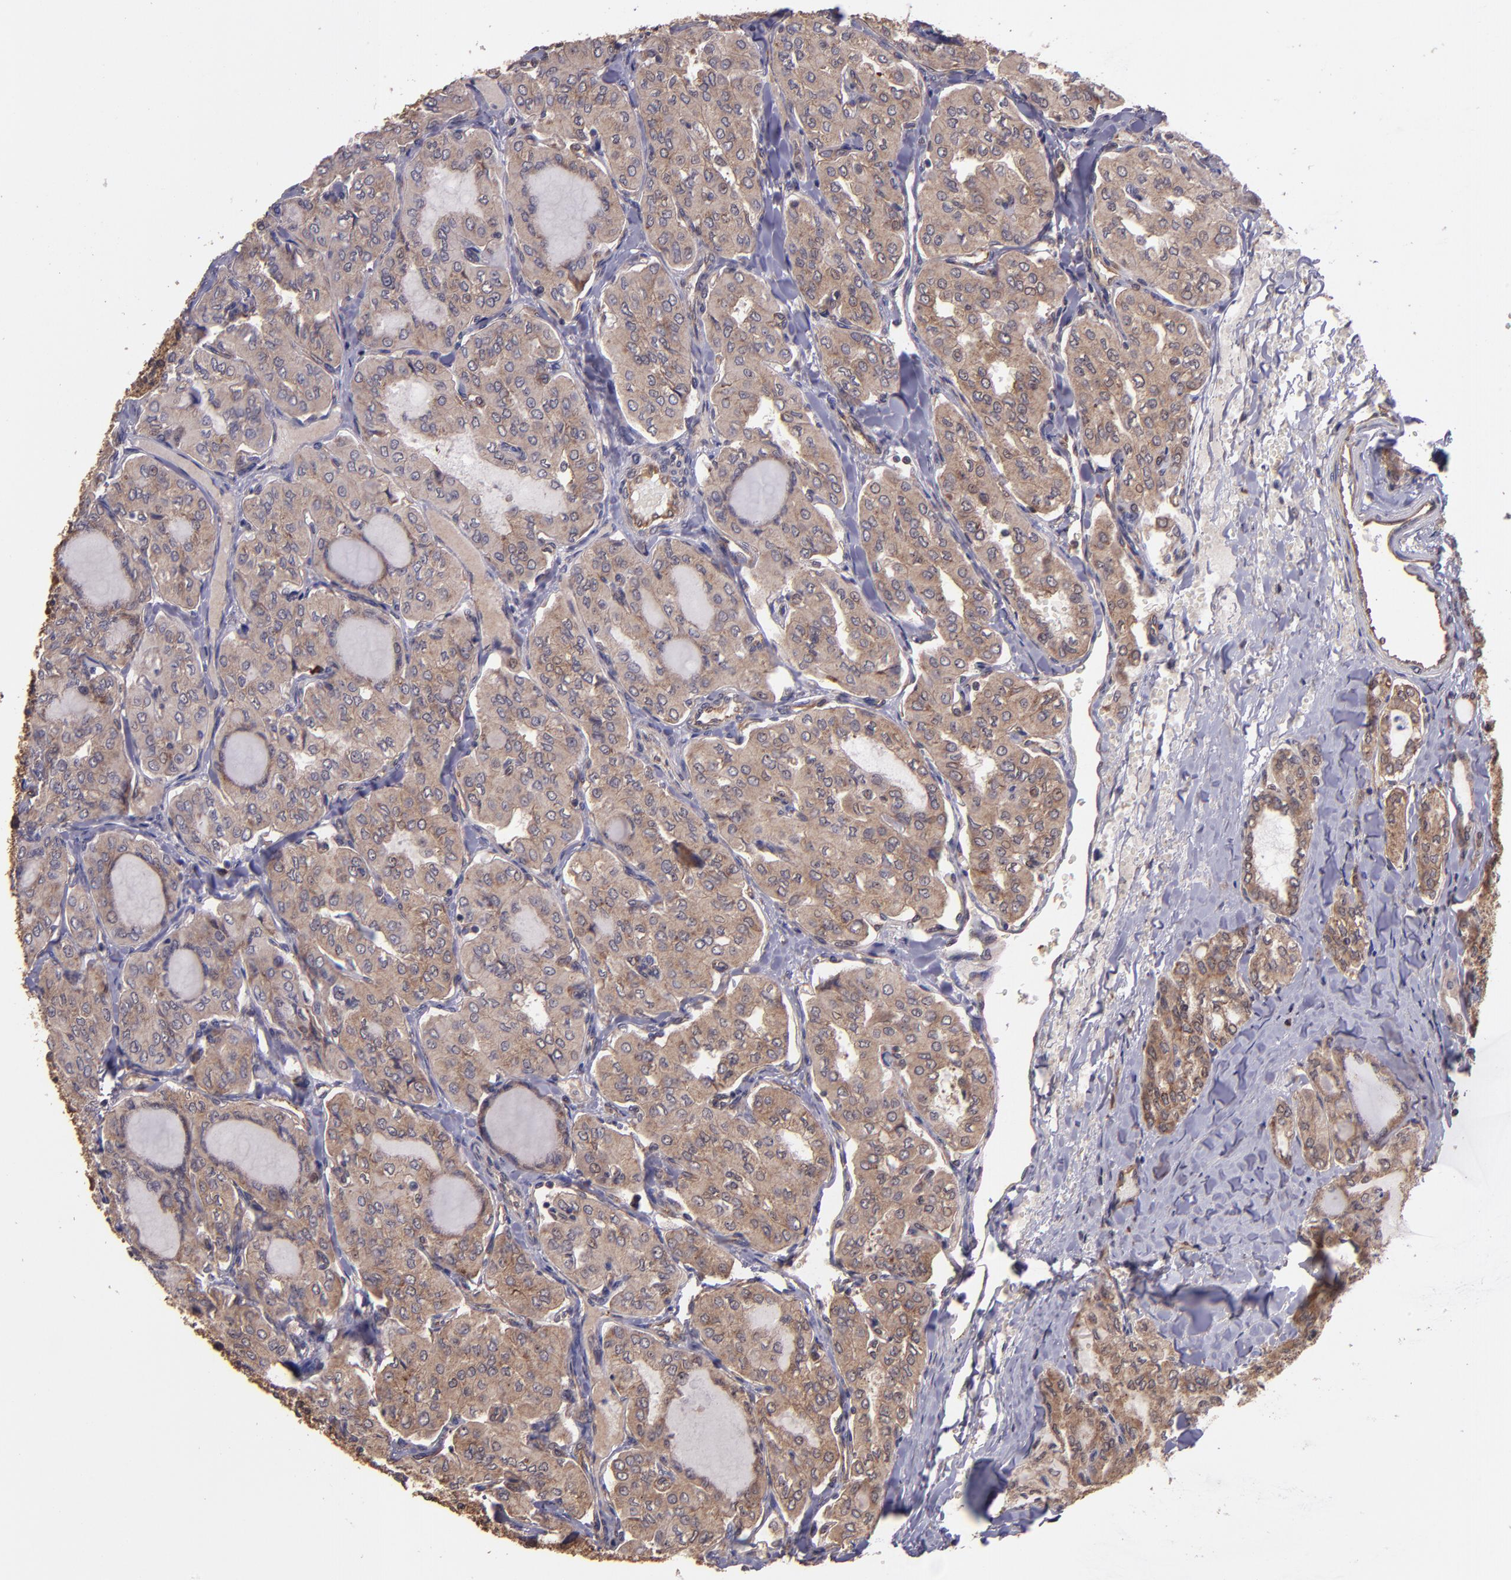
{"staining": {"intensity": "strong", "quantity": ">75%", "location": "cytoplasmic/membranous"}, "tissue": "thyroid cancer", "cell_type": "Tumor cells", "image_type": "cancer", "snomed": [{"axis": "morphology", "description": "Papillary adenocarcinoma, NOS"}, {"axis": "topography", "description": "Thyroid gland"}], "caption": "Thyroid papillary adenocarcinoma was stained to show a protein in brown. There is high levels of strong cytoplasmic/membranous staining in about >75% of tumor cells.", "gene": "USP51", "patient": {"sex": "male", "age": 20}}